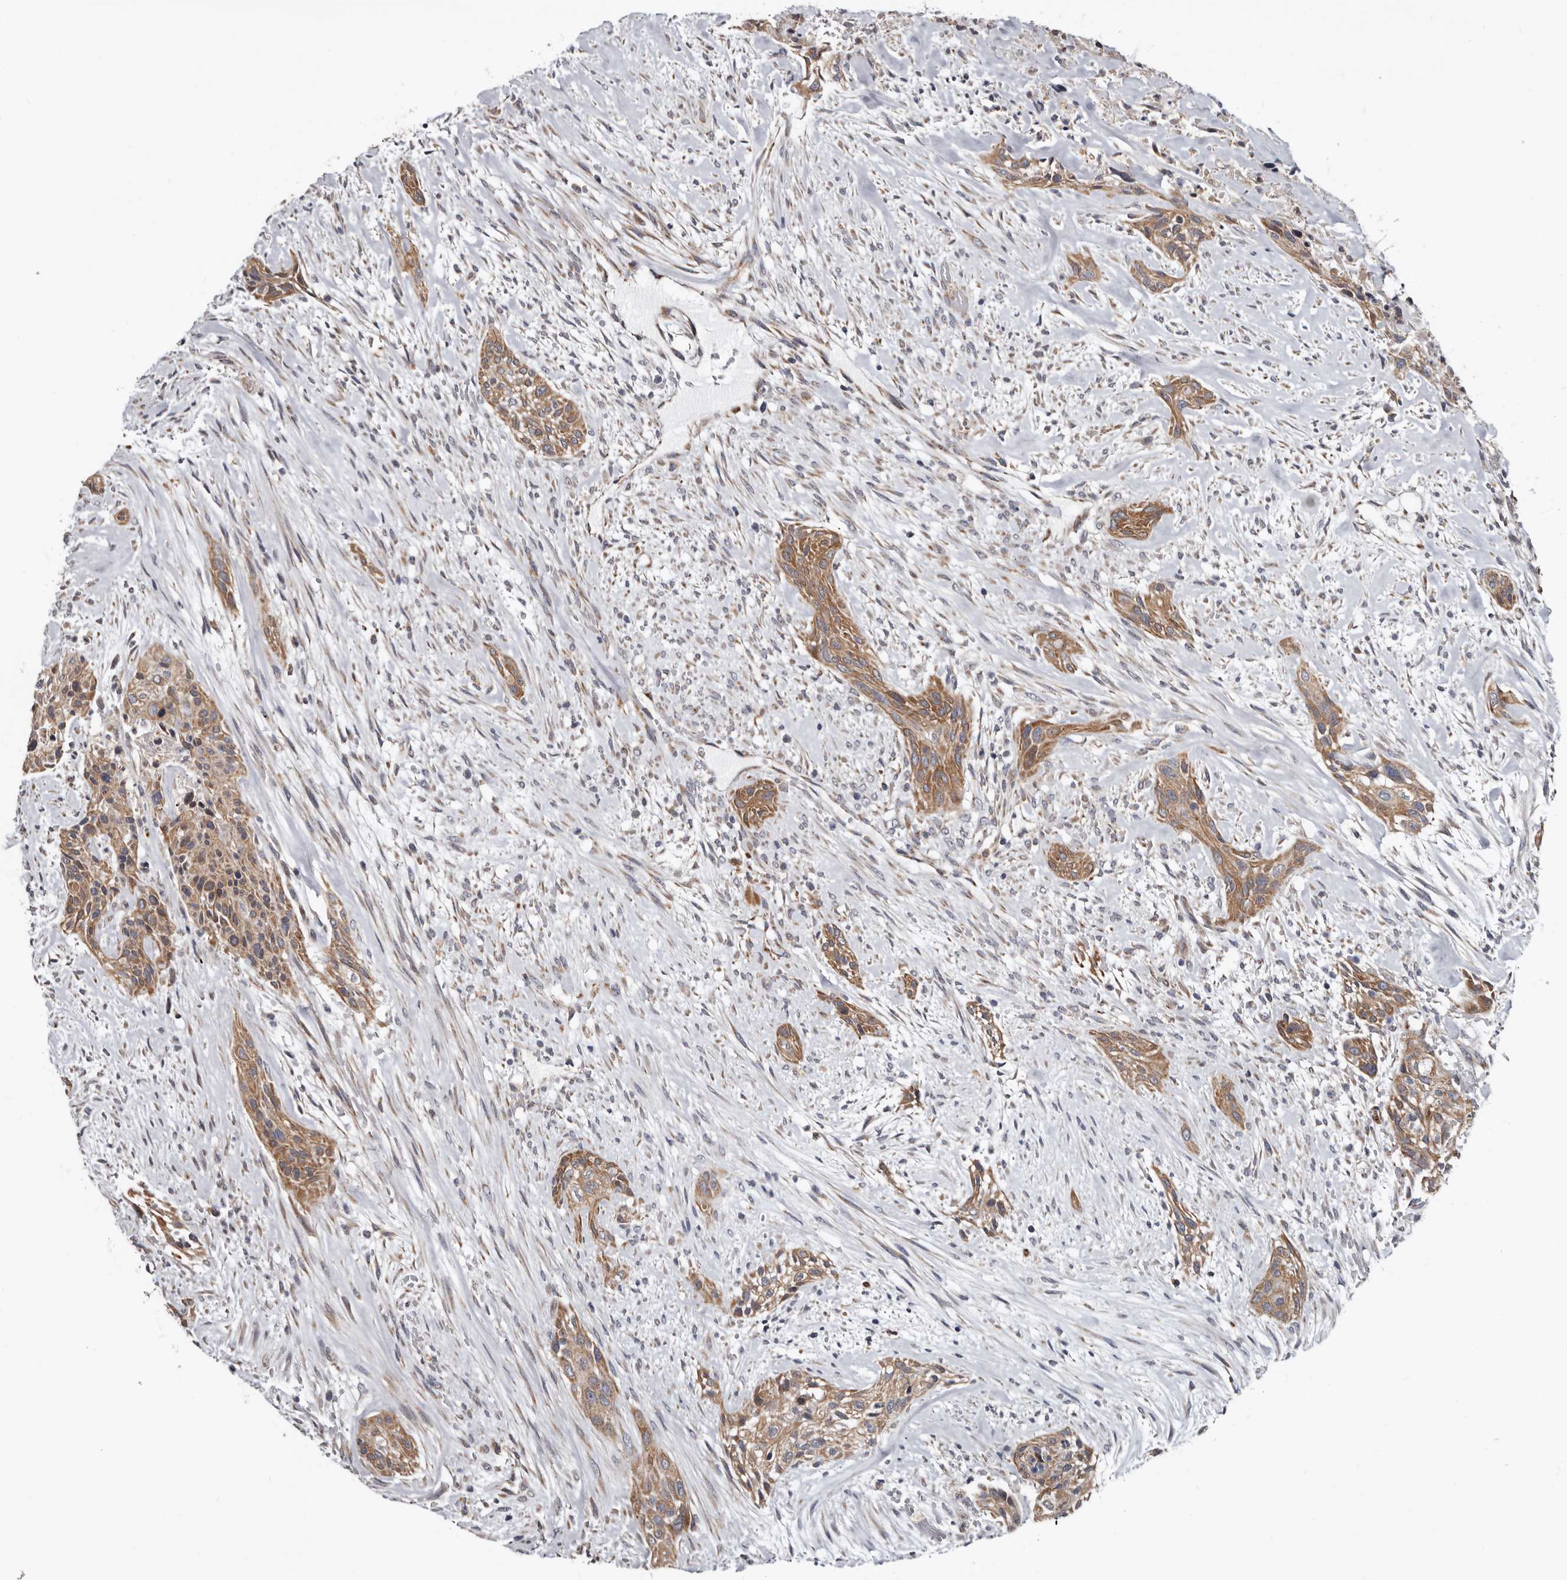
{"staining": {"intensity": "moderate", "quantity": ">75%", "location": "cytoplasmic/membranous"}, "tissue": "urothelial cancer", "cell_type": "Tumor cells", "image_type": "cancer", "snomed": [{"axis": "morphology", "description": "Urothelial carcinoma, High grade"}, {"axis": "topography", "description": "Urinary bladder"}], "caption": "A medium amount of moderate cytoplasmic/membranous staining is present in approximately >75% of tumor cells in urothelial cancer tissue. The staining was performed using DAB to visualize the protein expression in brown, while the nuclei were stained in blue with hematoxylin (Magnification: 20x).", "gene": "MRPL18", "patient": {"sex": "male", "age": 35}}